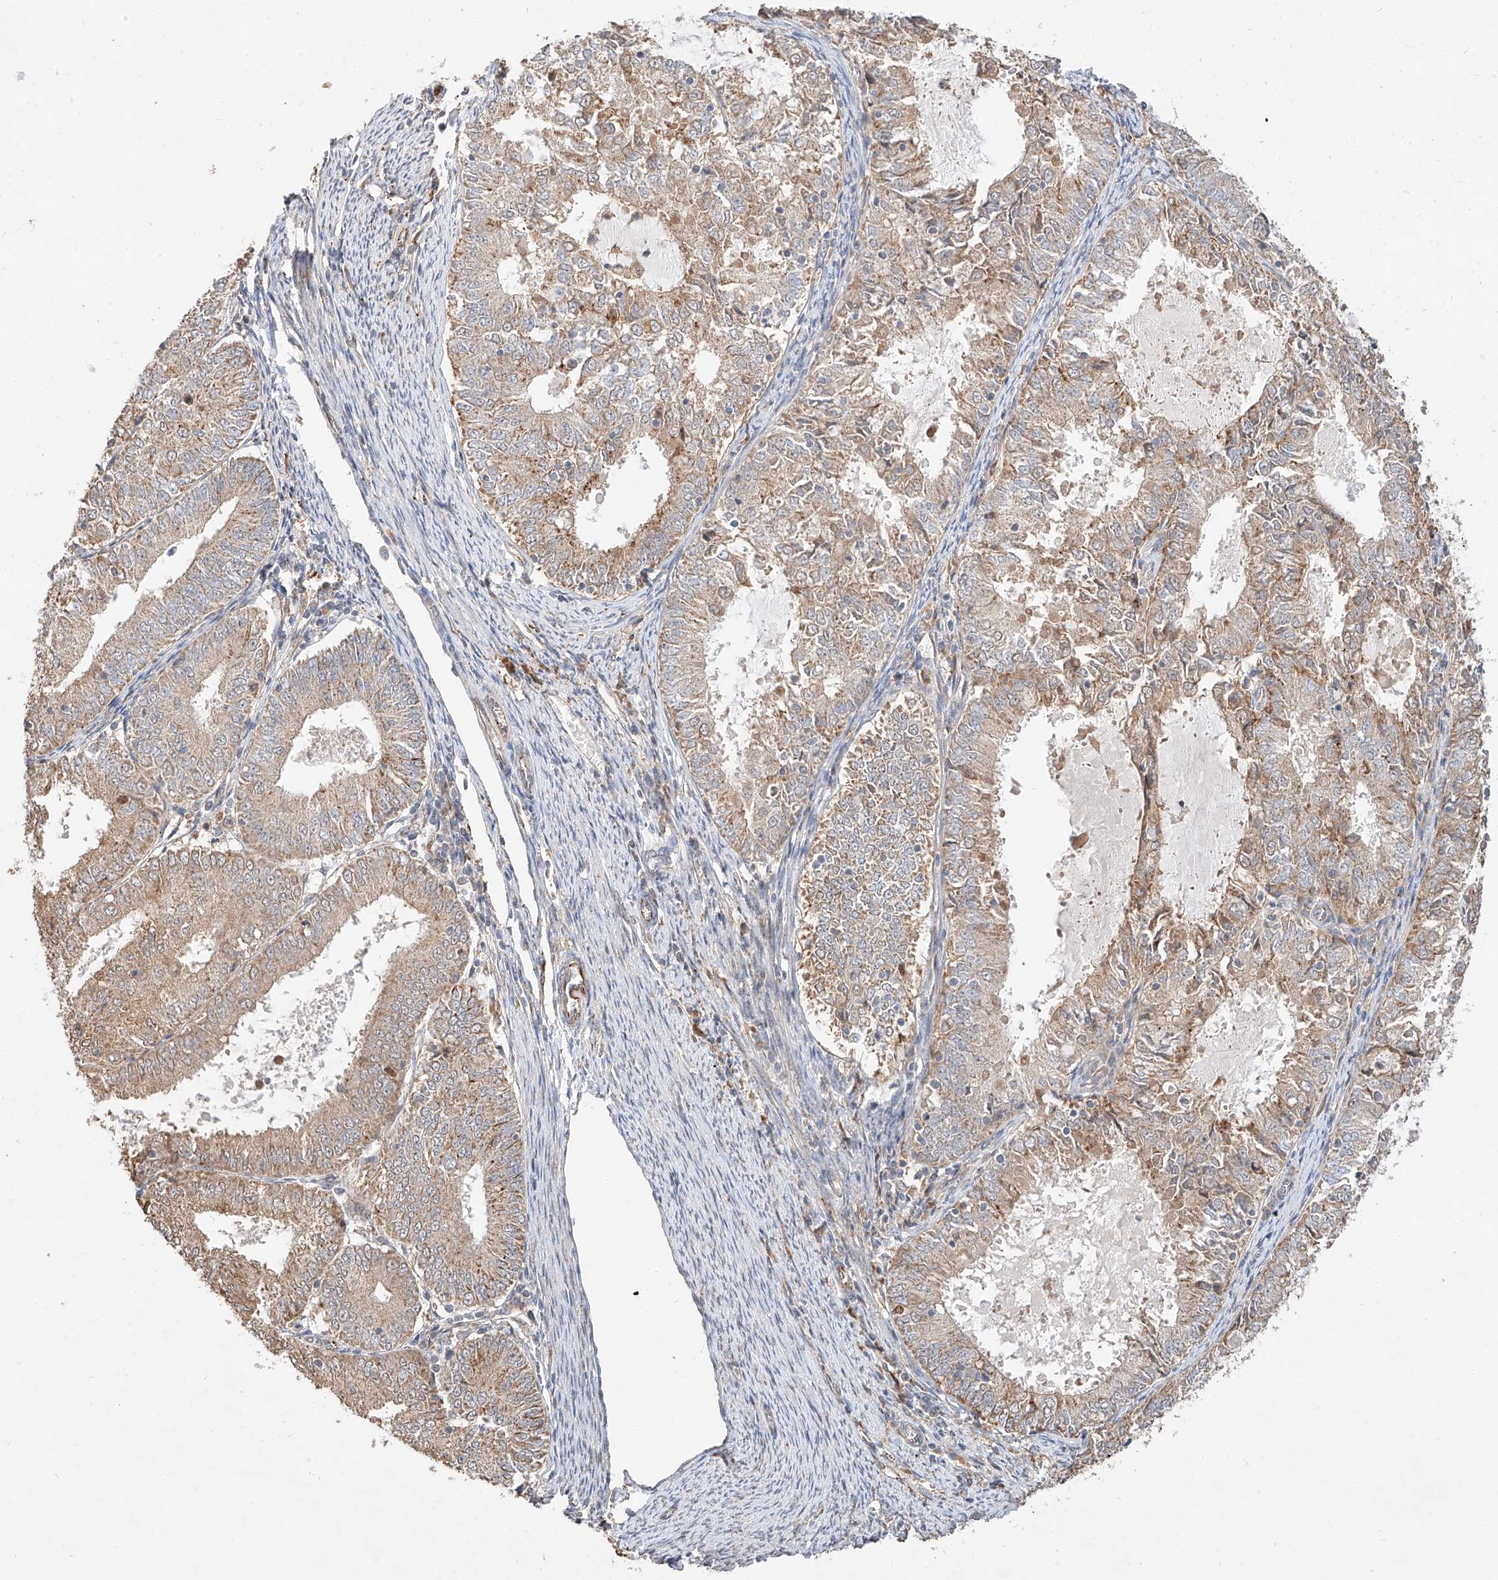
{"staining": {"intensity": "weak", "quantity": "25%-75%", "location": "cytoplasmic/membranous"}, "tissue": "endometrial cancer", "cell_type": "Tumor cells", "image_type": "cancer", "snomed": [{"axis": "morphology", "description": "Adenocarcinoma, NOS"}, {"axis": "topography", "description": "Endometrium"}], "caption": "Endometrial adenocarcinoma was stained to show a protein in brown. There is low levels of weak cytoplasmic/membranous staining in about 25%-75% of tumor cells.", "gene": "SUSD6", "patient": {"sex": "female", "age": 57}}